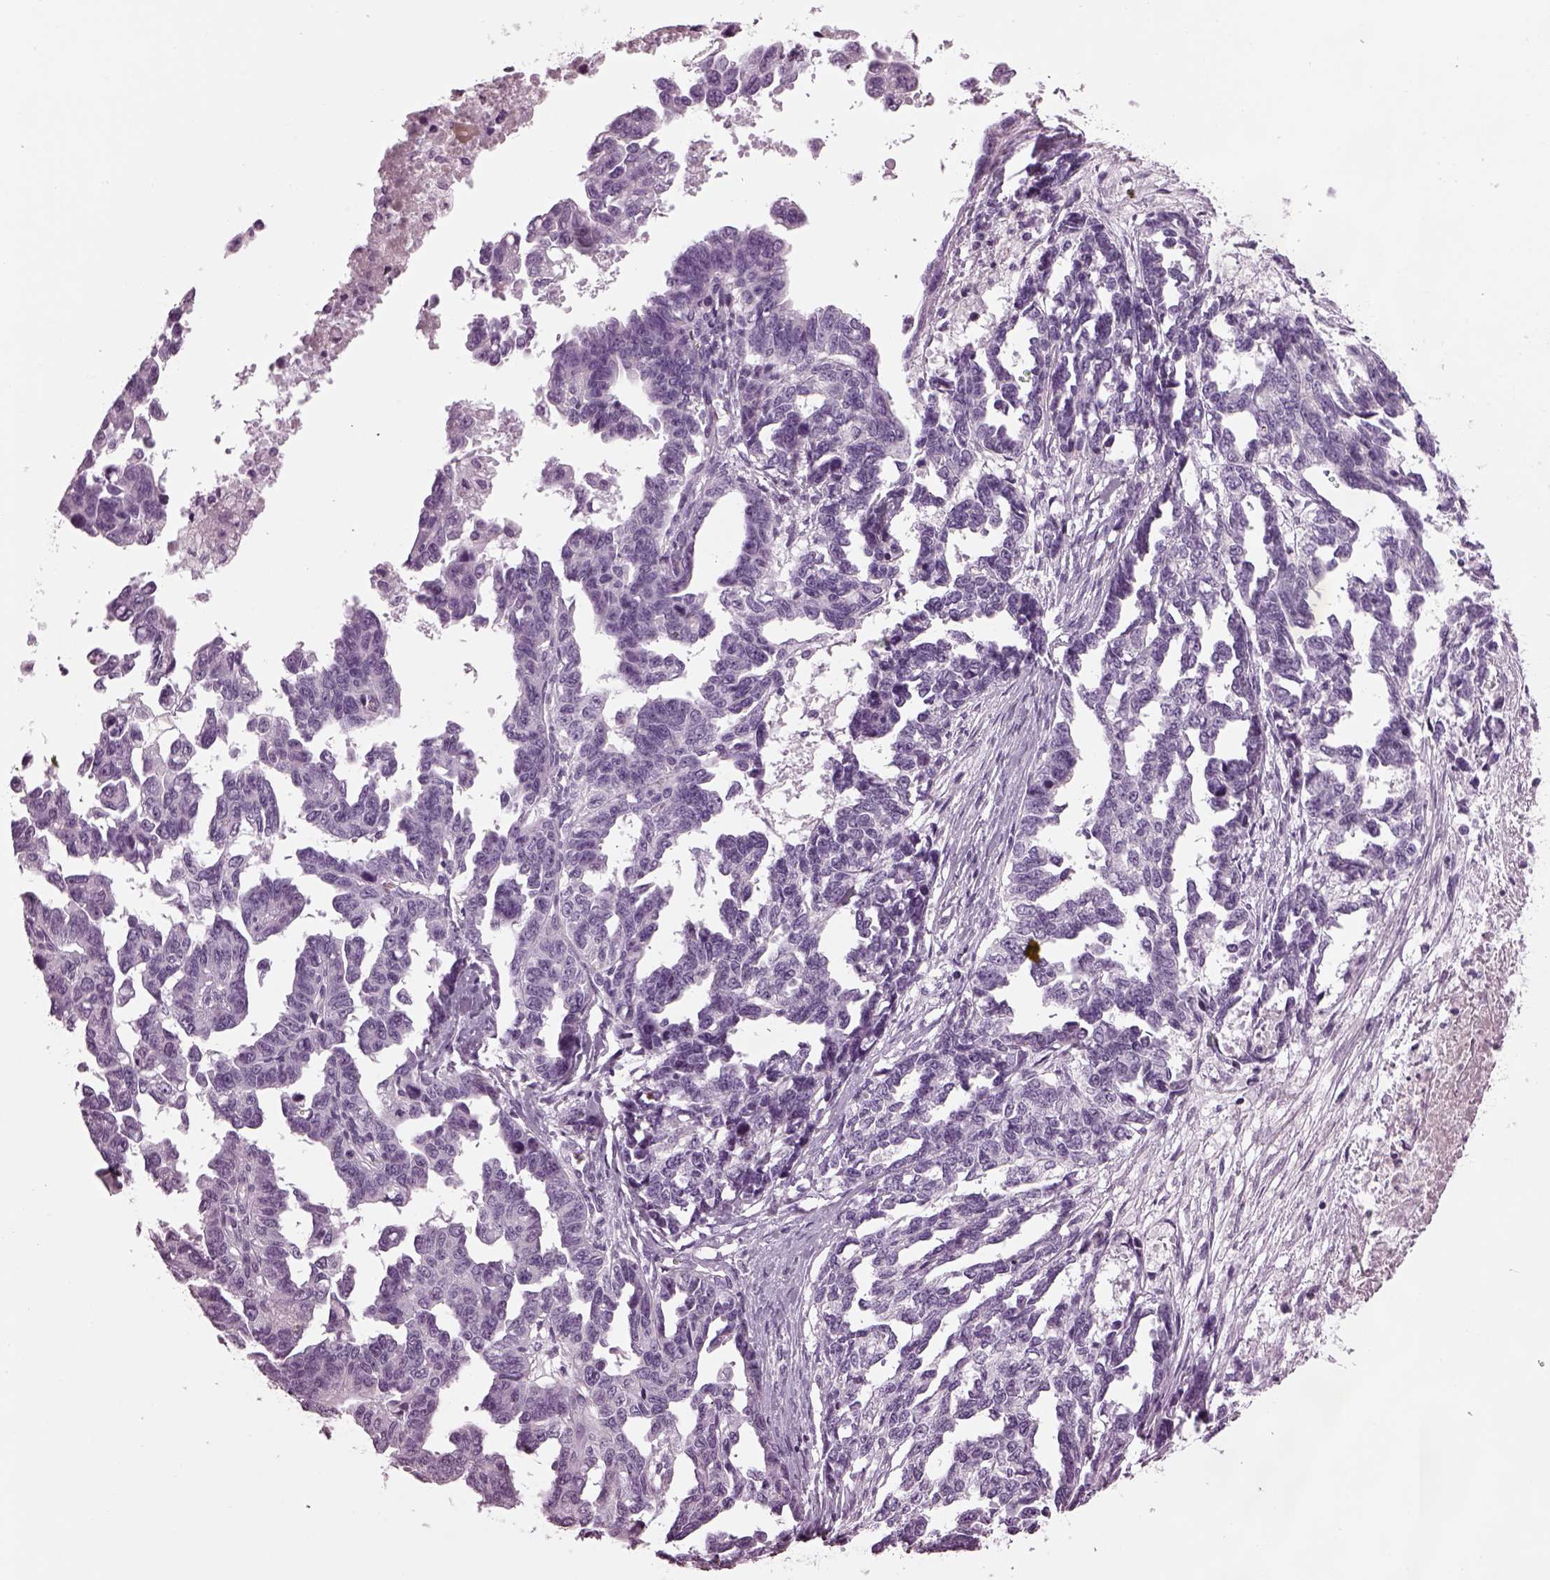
{"staining": {"intensity": "negative", "quantity": "none", "location": "none"}, "tissue": "ovarian cancer", "cell_type": "Tumor cells", "image_type": "cancer", "snomed": [{"axis": "morphology", "description": "Cystadenocarcinoma, serous, NOS"}, {"axis": "topography", "description": "Ovary"}], "caption": "Micrograph shows no significant protein staining in tumor cells of ovarian cancer (serous cystadenocarcinoma).", "gene": "DPYSL5", "patient": {"sex": "female", "age": 69}}